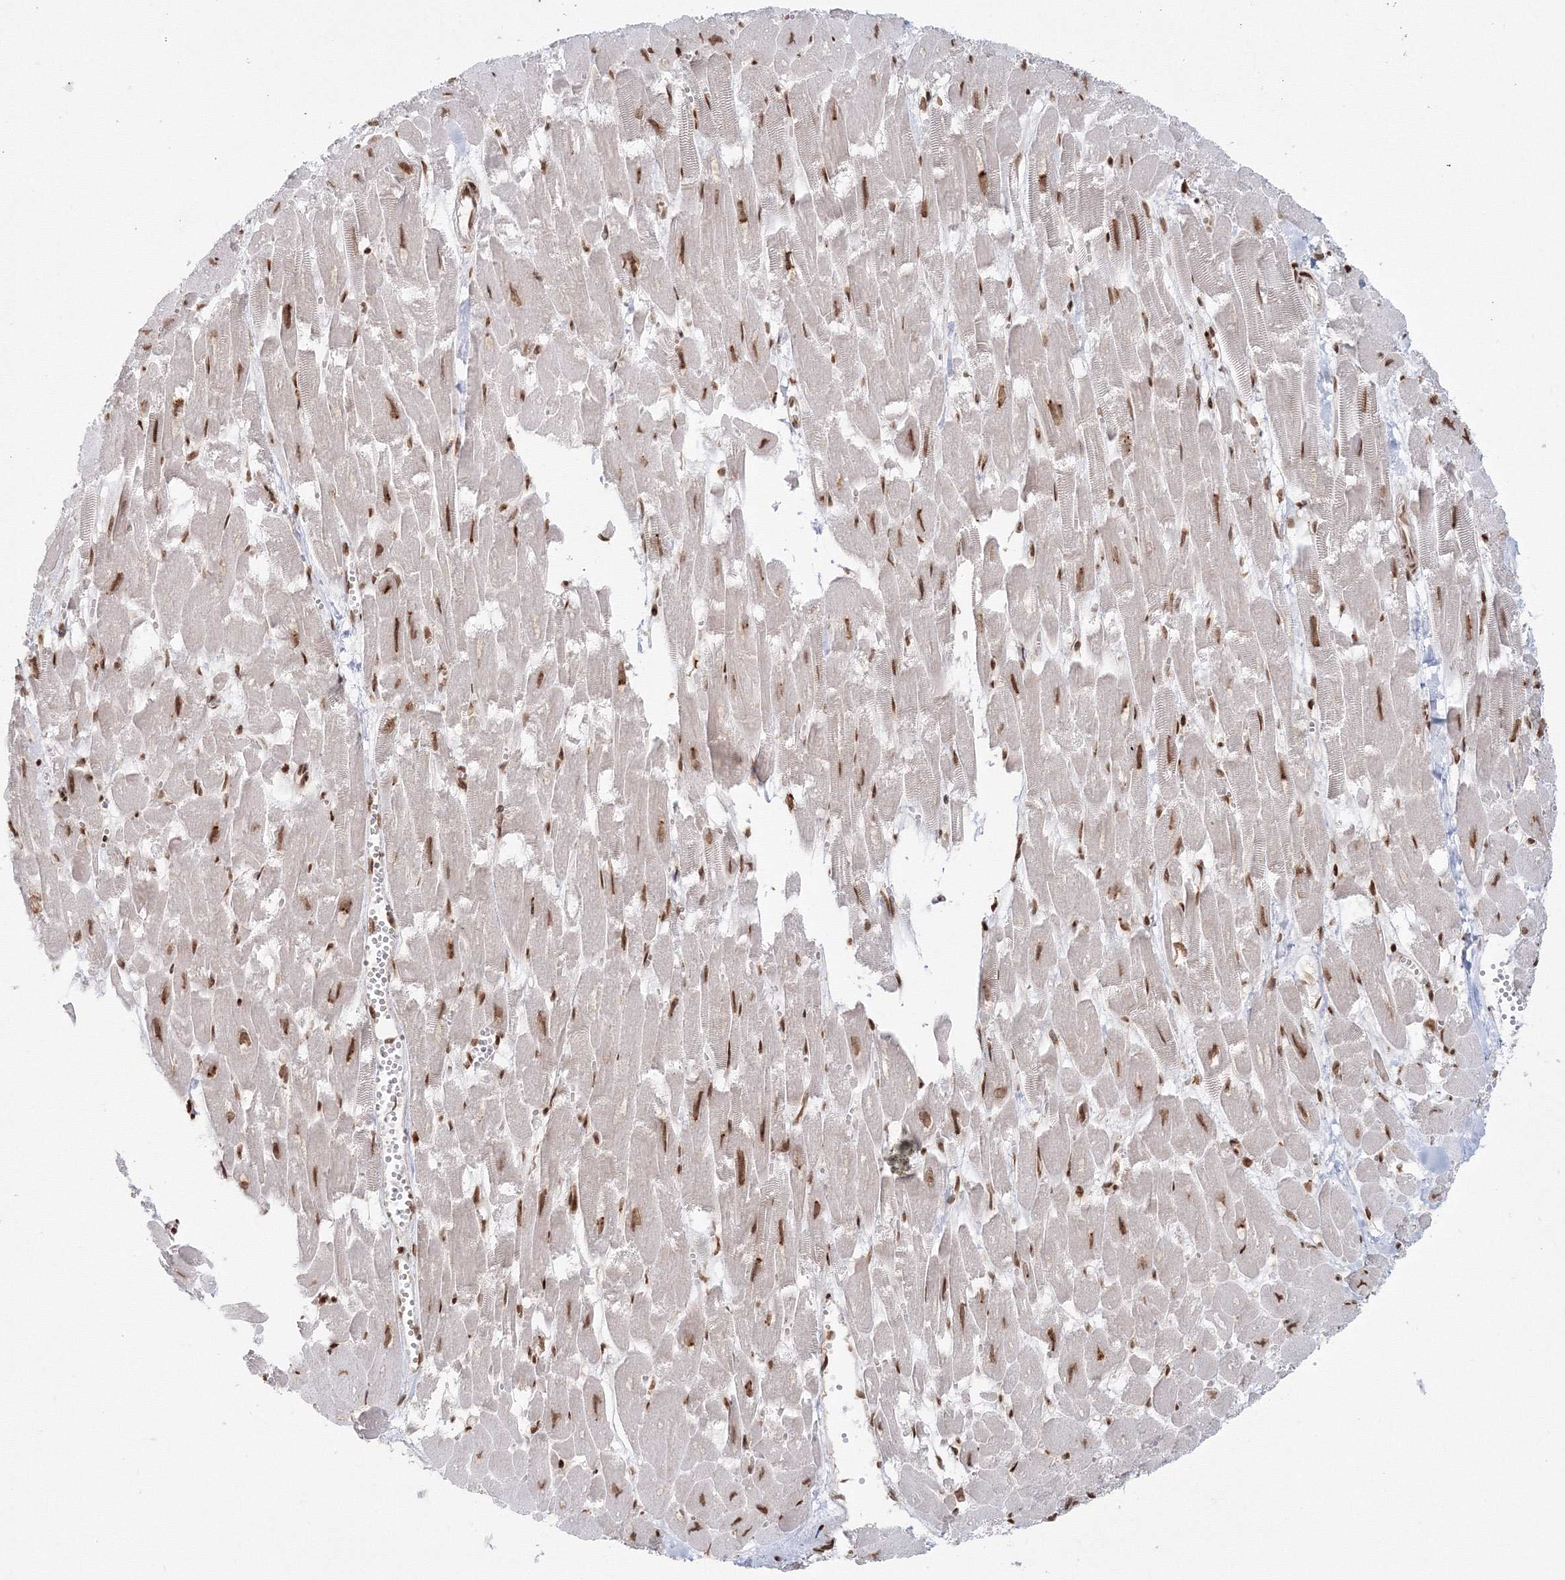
{"staining": {"intensity": "strong", "quantity": ">75%", "location": "cytoplasmic/membranous,nuclear"}, "tissue": "heart muscle", "cell_type": "Cardiomyocytes", "image_type": "normal", "snomed": [{"axis": "morphology", "description": "Normal tissue, NOS"}, {"axis": "topography", "description": "Heart"}], "caption": "This micrograph exhibits IHC staining of benign heart muscle, with high strong cytoplasmic/membranous,nuclear staining in approximately >75% of cardiomyocytes.", "gene": "KIF20A", "patient": {"sex": "male", "age": 54}}